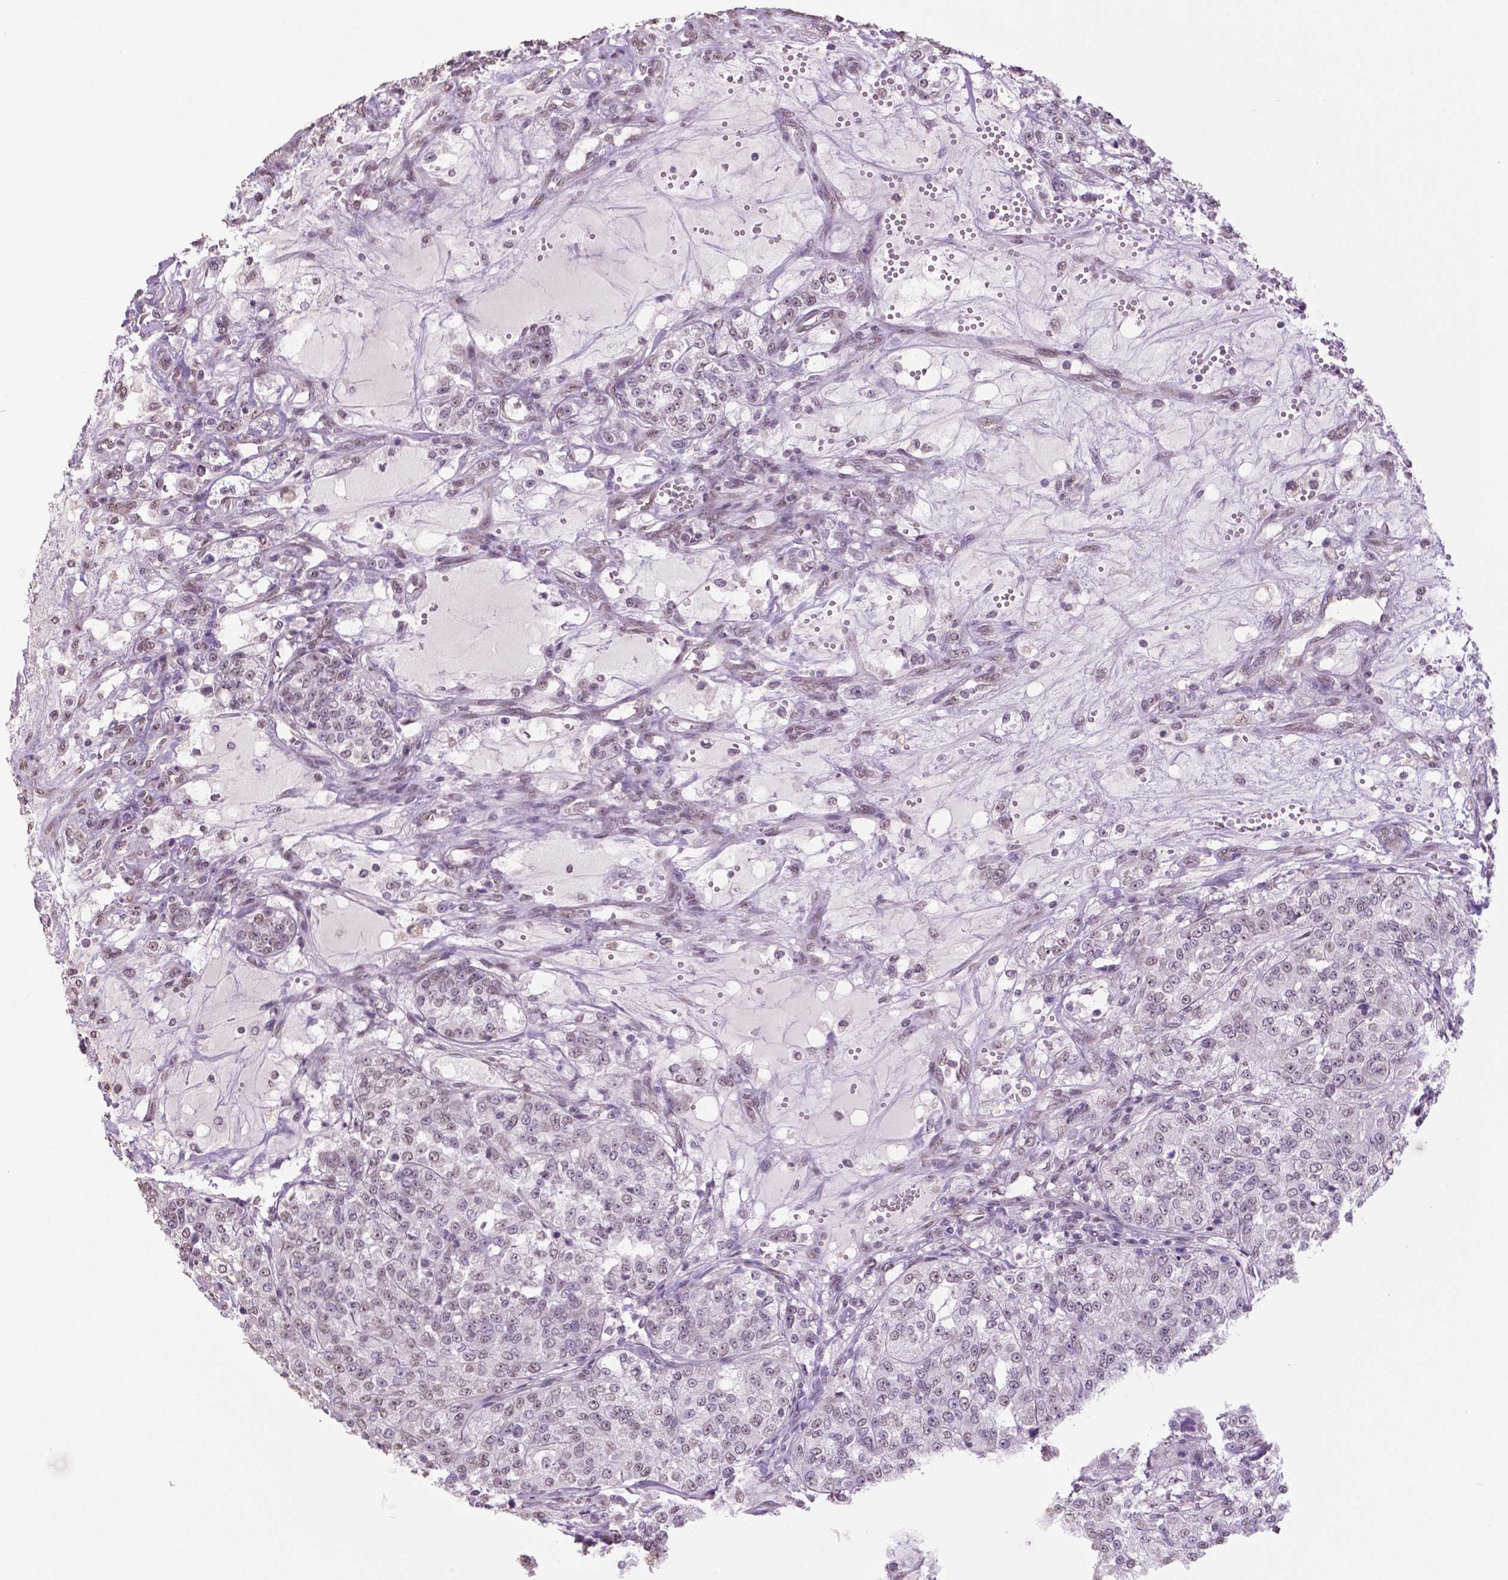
{"staining": {"intensity": "negative", "quantity": "none", "location": "none"}, "tissue": "renal cancer", "cell_type": "Tumor cells", "image_type": "cancer", "snomed": [{"axis": "morphology", "description": "Adenocarcinoma, NOS"}, {"axis": "topography", "description": "Kidney"}], "caption": "Immunohistochemistry image of human renal cancer stained for a protein (brown), which displays no positivity in tumor cells. (Brightfield microscopy of DAB (3,3'-diaminobenzidine) immunohistochemistry at high magnification).", "gene": "IGF2BP1", "patient": {"sex": "female", "age": 63}}